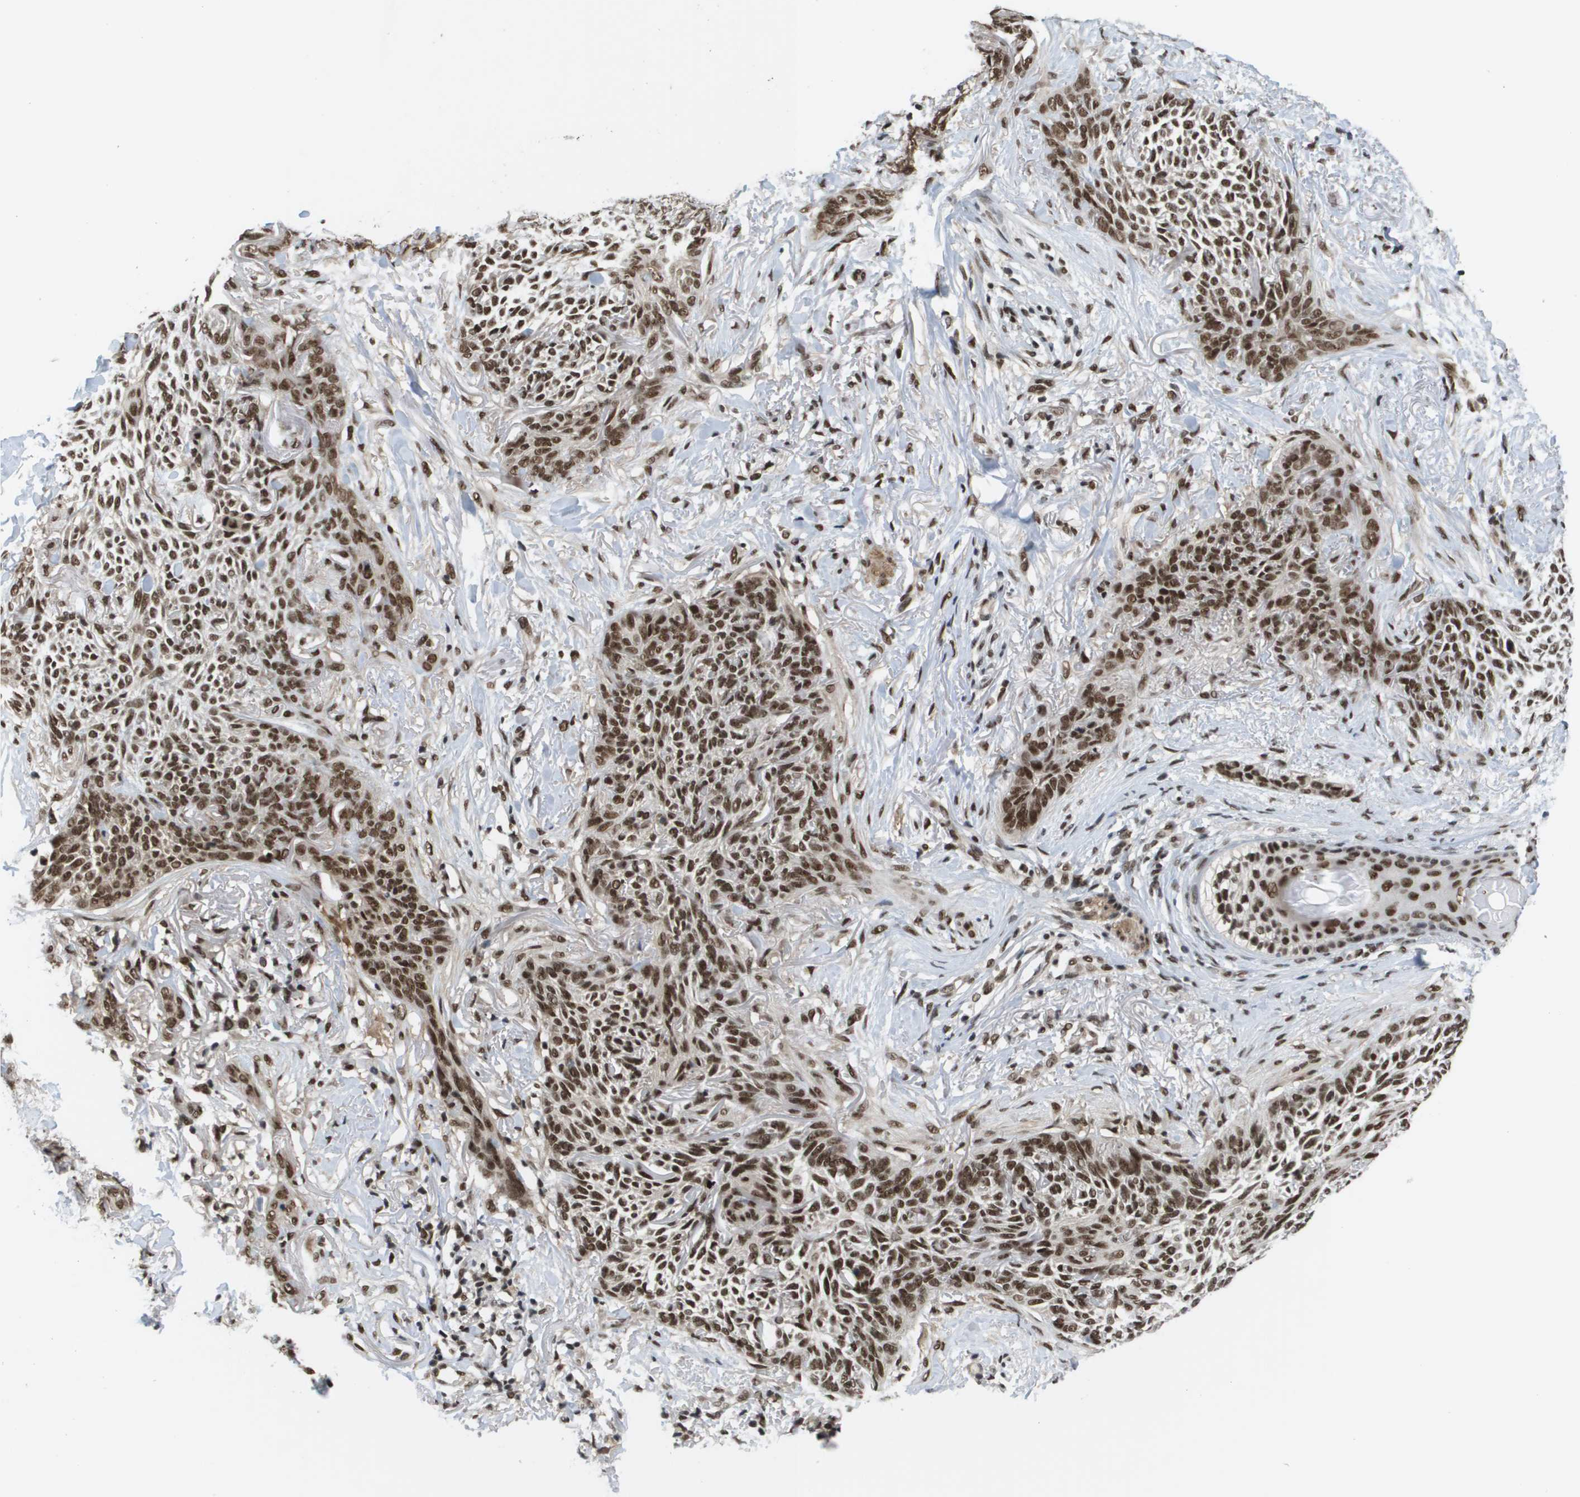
{"staining": {"intensity": "strong", "quantity": ">75%", "location": "nuclear"}, "tissue": "skin cancer", "cell_type": "Tumor cells", "image_type": "cancer", "snomed": [{"axis": "morphology", "description": "Basal cell carcinoma"}, {"axis": "topography", "description": "Skin"}], "caption": "Basal cell carcinoma (skin) tissue reveals strong nuclear staining in about >75% of tumor cells, visualized by immunohistochemistry.", "gene": "PRCC", "patient": {"sex": "female", "age": 84}}